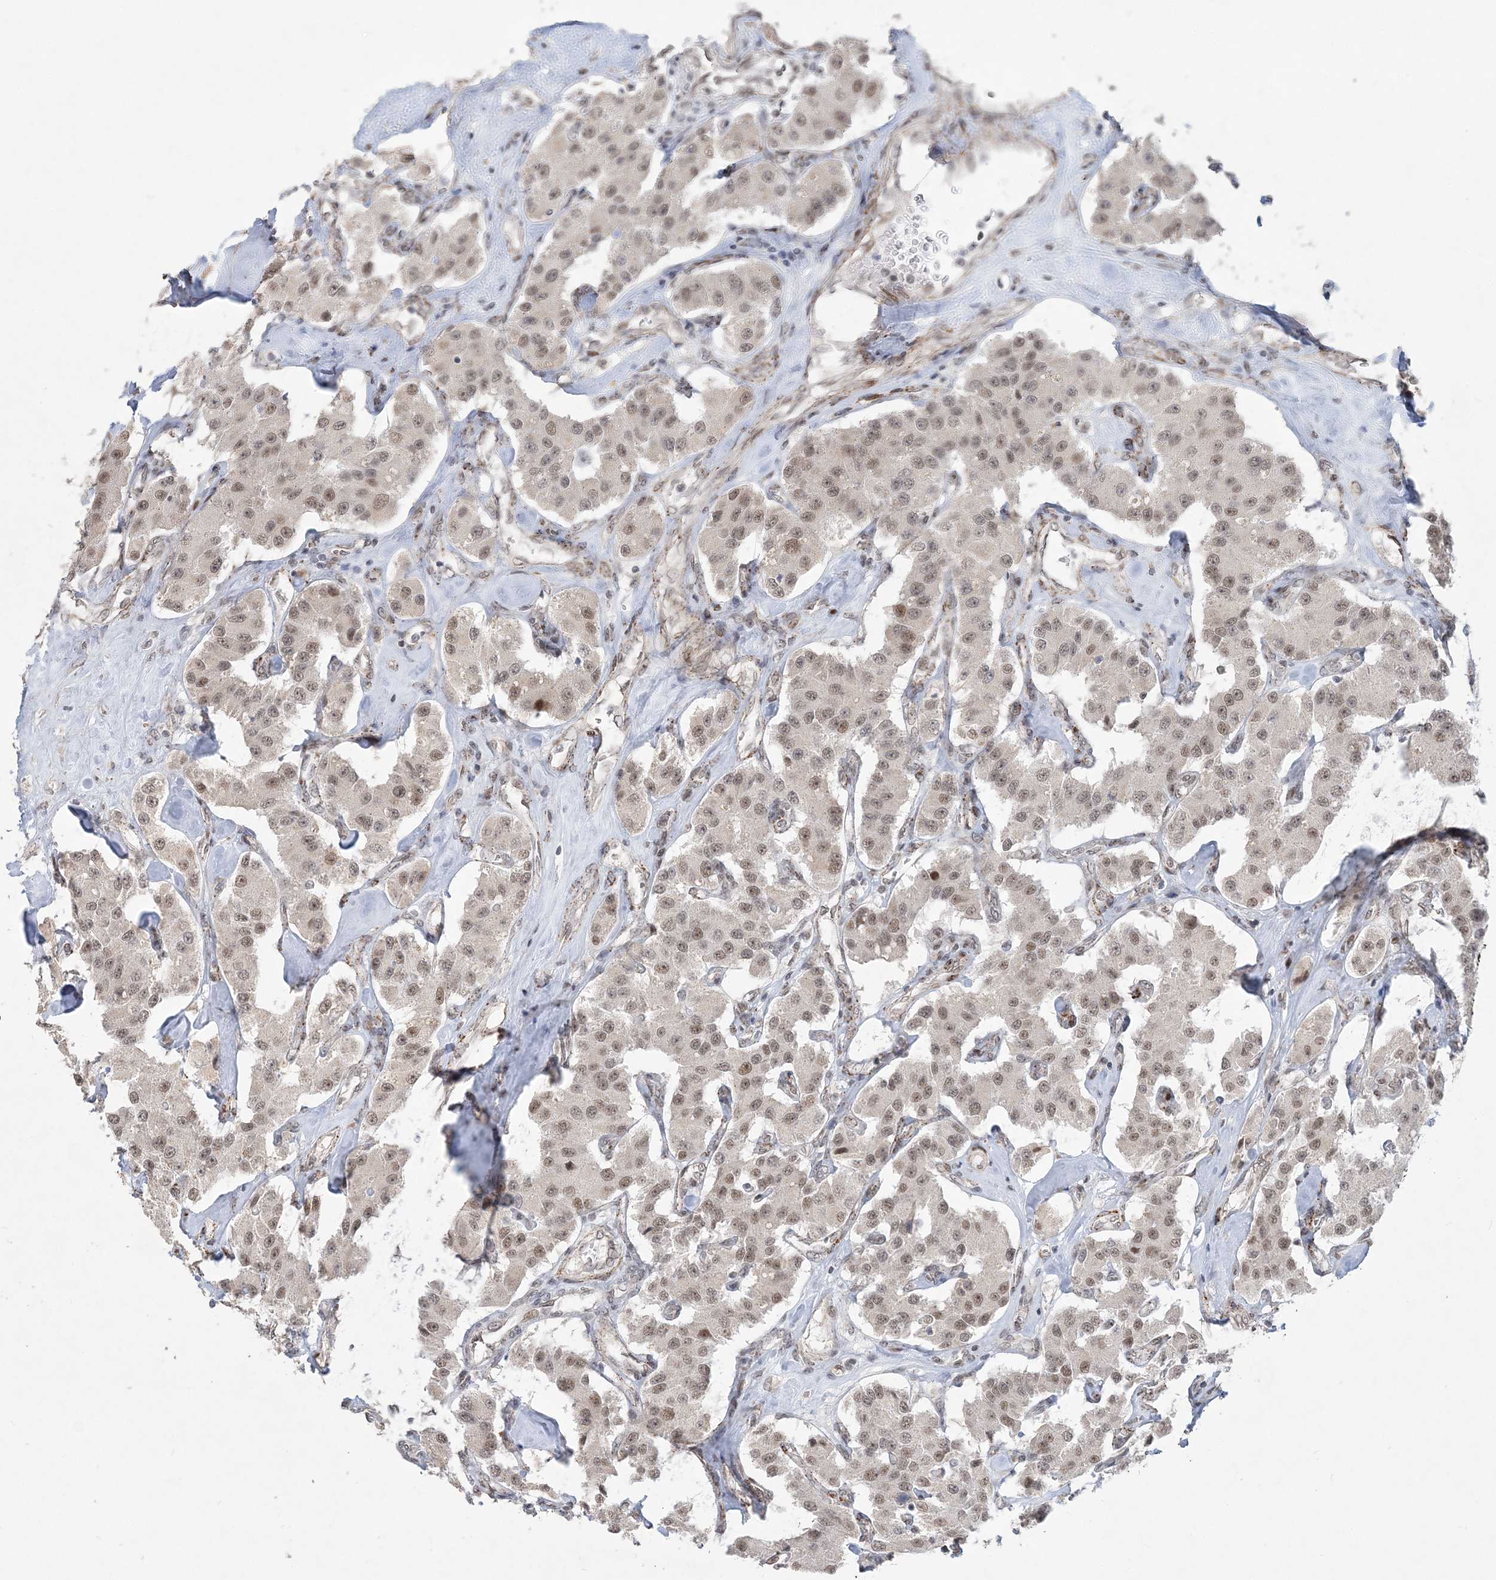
{"staining": {"intensity": "weak", "quantity": ">75%", "location": "nuclear"}, "tissue": "carcinoid", "cell_type": "Tumor cells", "image_type": "cancer", "snomed": [{"axis": "morphology", "description": "Carcinoid, malignant, NOS"}, {"axis": "topography", "description": "Pancreas"}], "caption": "Protein staining of carcinoid tissue shows weak nuclear staining in approximately >75% of tumor cells. The protein of interest is stained brown, and the nuclei are stained in blue (DAB IHC with brightfield microscopy, high magnification).", "gene": "WAC", "patient": {"sex": "male", "age": 41}}